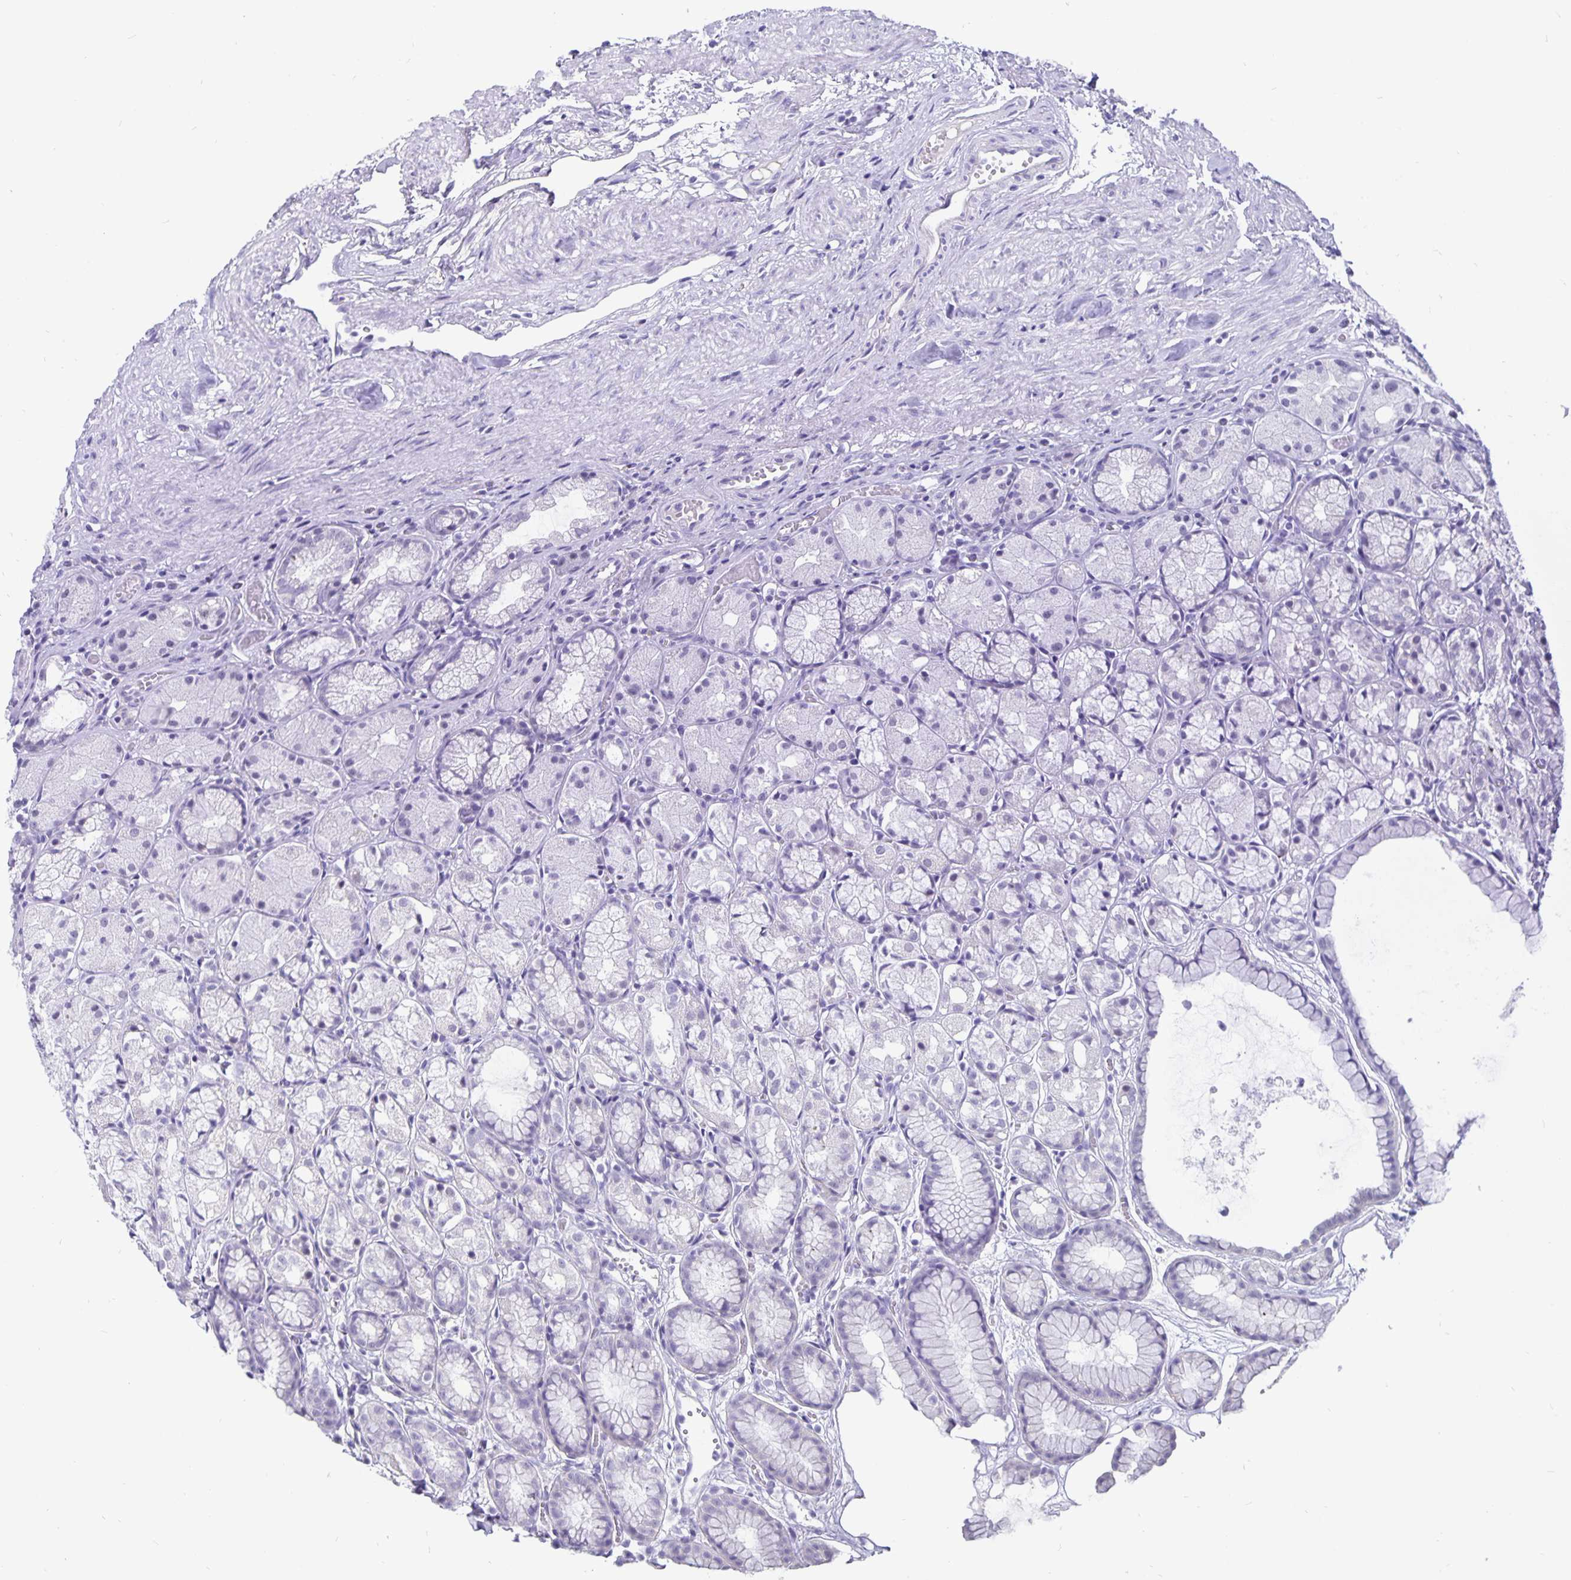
{"staining": {"intensity": "negative", "quantity": "none", "location": "none"}, "tissue": "stomach", "cell_type": "Glandular cells", "image_type": "normal", "snomed": [{"axis": "morphology", "description": "Normal tissue, NOS"}, {"axis": "topography", "description": "Stomach"}], "caption": "Immunohistochemistry of normal human stomach demonstrates no positivity in glandular cells.", "gene": "ODF3B", "patient": {"sex": "male", "age": 70}}